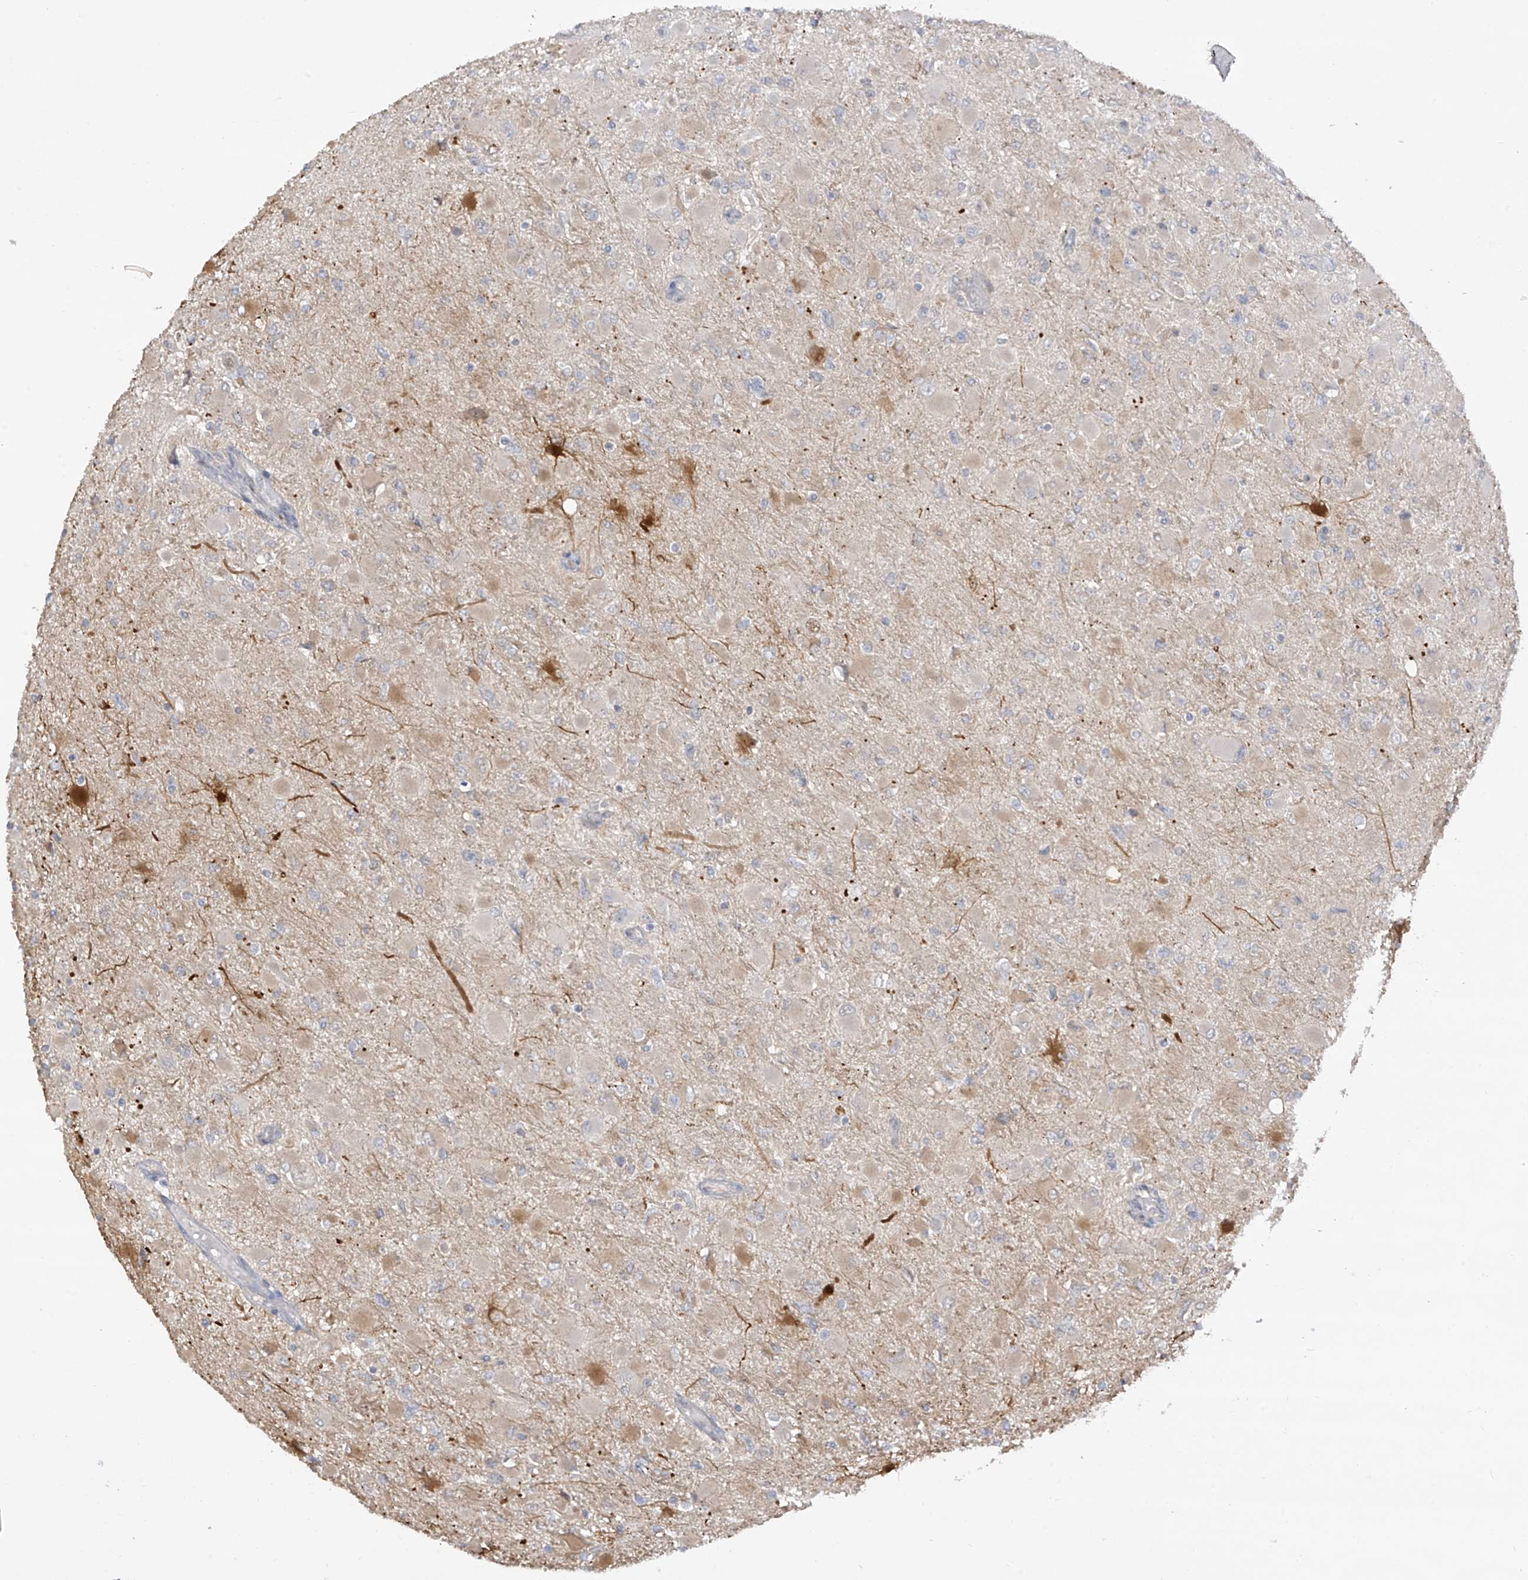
{"staining": {"intensity": "negative", "quantity": "none", "location": "none"}, "tissue": "glioma", "cell_type": "Tumor cells", "image_type": "cancer", "snomed": [{"axis": "morphology", "description": "Glioma, malignant, High grade"}, {"axis": "topography", "description": "Cerebral cortex"}], "caption": "Immunohistochemistry of human high-grade glioma (malignant) reveals no staining in tumor cells. (Immunohistochemistry, brightfield microscopy, high magnification).", "gene": "ANGEL2", "patient": {"sex": "female", "age": 36}}